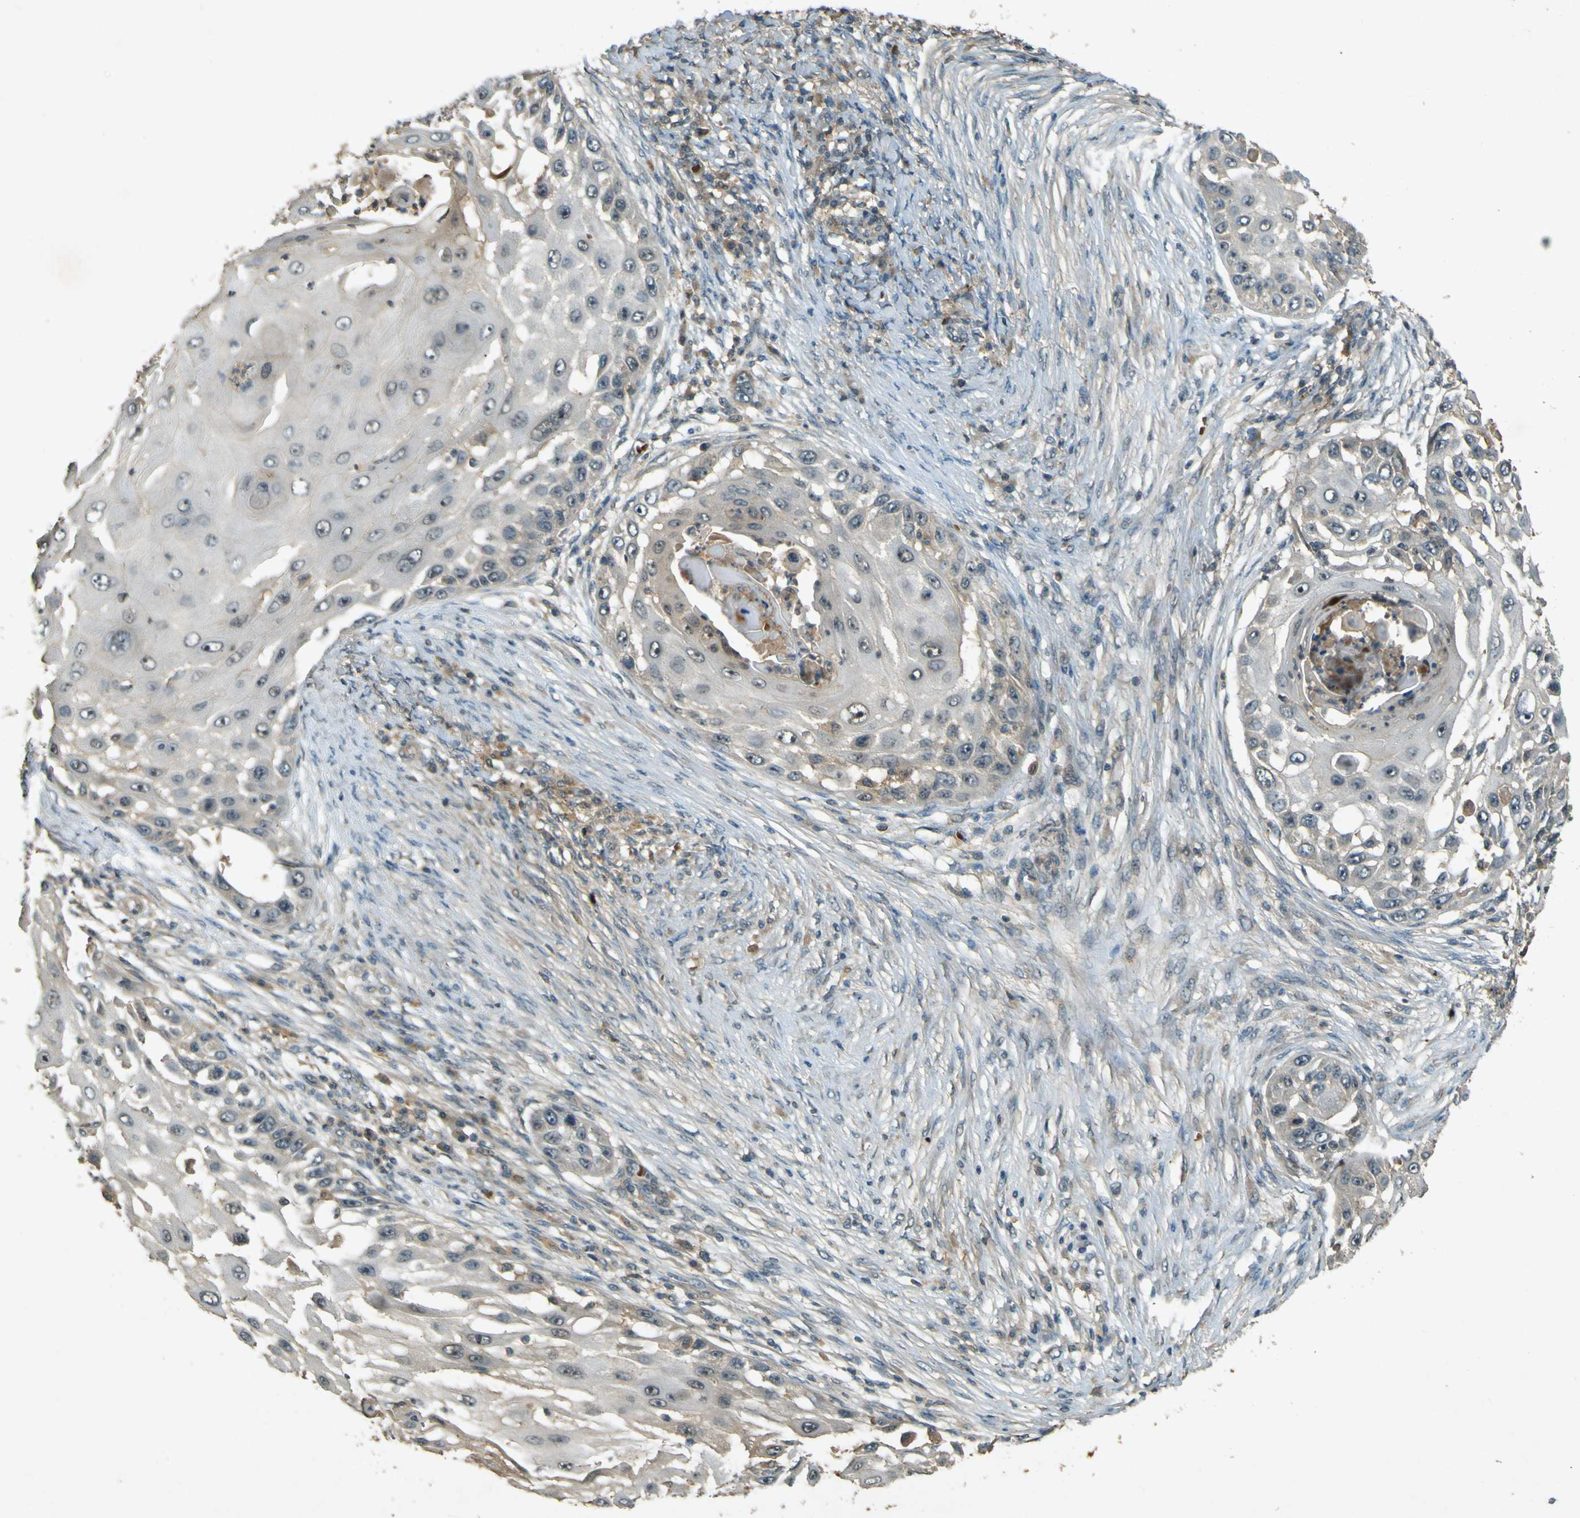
{"staining": {"intensity": "weak", "quantity": ">75%", "location": "cytoplasmic/membranous"}, "tissue": "skin cancer", "cell_type": "Tumor cells", "image_type": "cancer", "snomed": [{"axis": "morphology", "description": "Squamous cell carcinoma, NOS"}, {"axis": "topography", "description": "Skin"}], "caption": "This is an image of immunohistochemistry (IHC) staining of skin squamous cell carcinoma, which shows weak staining in the cytoplasmic/membranous of tumor cells.", "gene": "MPDZ", "patient": {"sex": "female", "age": 44}}